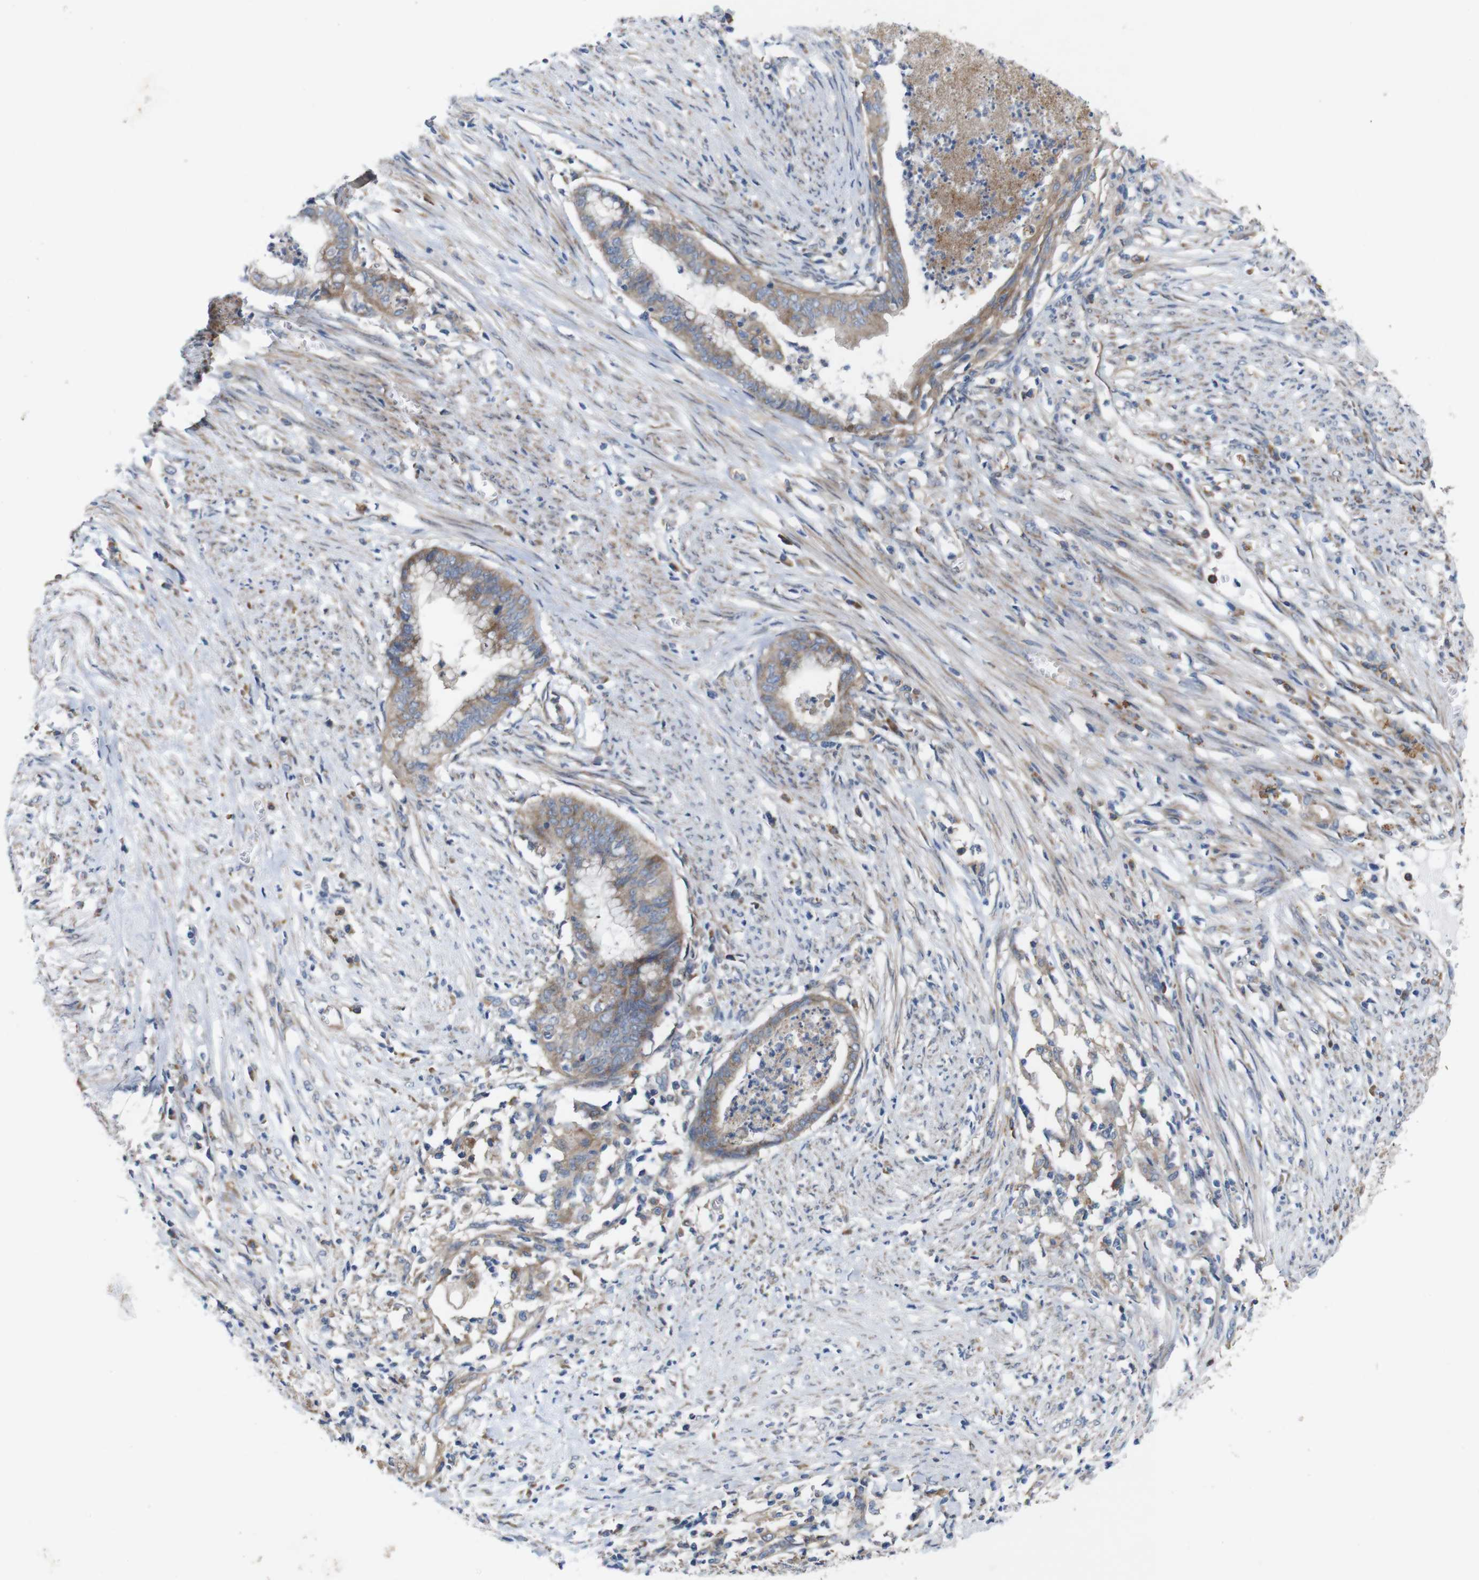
{"staining": {"intensity": "moderate", "quantity": ">75%", "location": "cytoplasmic/membranous"}, "tissue": "endometrial cancer", "cell_type": "Tumor cells", "image_type": "cancer", "snomed": [{"axis": "morphology", "description": "Necrosis, NOS"}, {"axis": "morphology", "description": "Adenocarcinoma, NOS"}, {"axis": "topography", "description": "Endometrium"}], "caption": "Endometrial adenocarcinoma tissue reveals moderate cytoplasmic/membranous staining in about >75% of tumor cells, visualized by immunohistochemistry.", "gene": "SIGLEC8", "patient": {"sex": "female", "age": 79}}